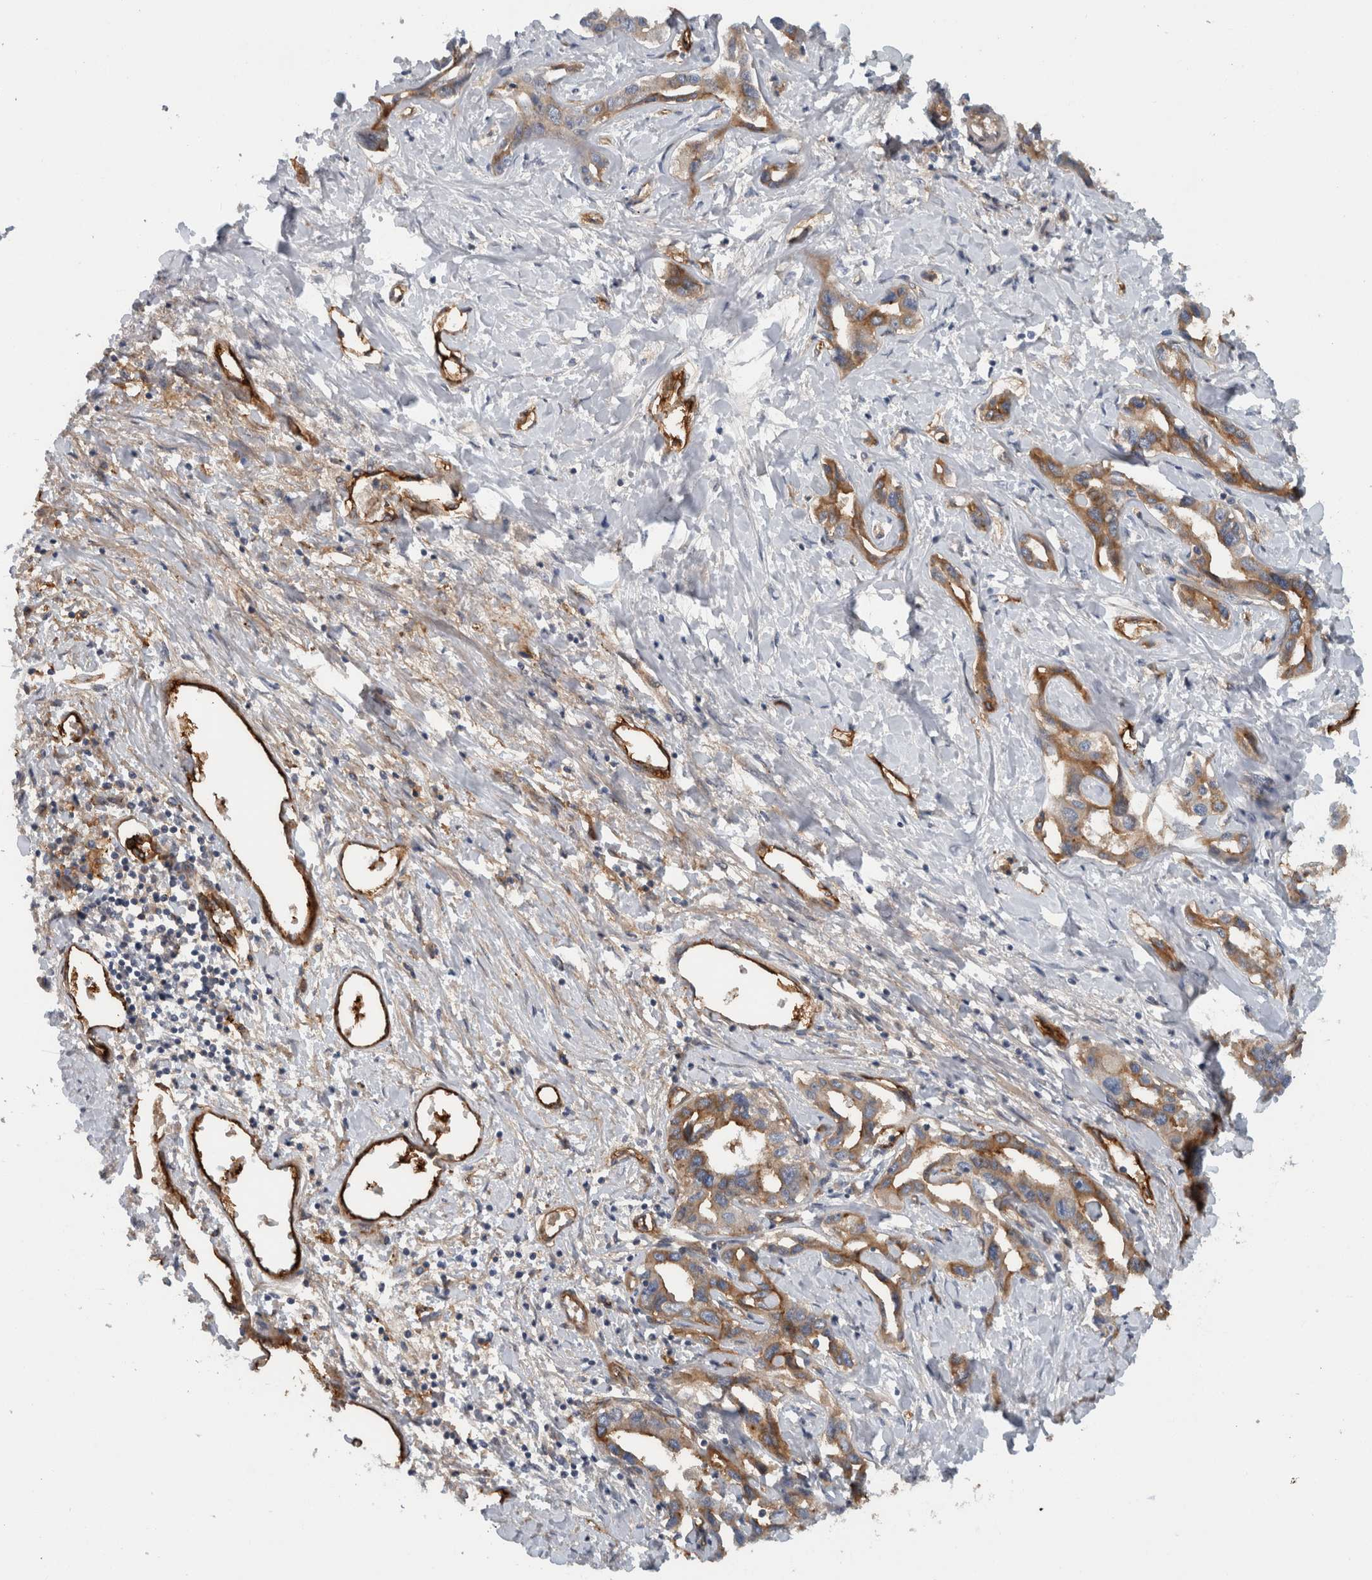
{"staining": {"intensity": "moderate", "quantity": ">75%", "location": "cytoplasmic/membranous"}, "tissue": "liver cancer", "cell_type": "Tumor cells", "image_type": "cancer", "snomed": [{"axis": "morphology", "description": "Cholangiocarcinoma"}, {"axis": "topography", "description": "Liver"}], "caption": "Immunohistochemical staining of cholangiocarcinoma (liver) shows moderate cytoplasmic/membranous protein positivity in approximately >75% of tumor cells. The staining is performed using DAB (3,3'-diaminobenzidine) brown chromogen to label protein expression. The nuclei are counter-stained blue using hematoxylin.", "gene": "CD59", "patient": {"sex": "male", "age": 59}}